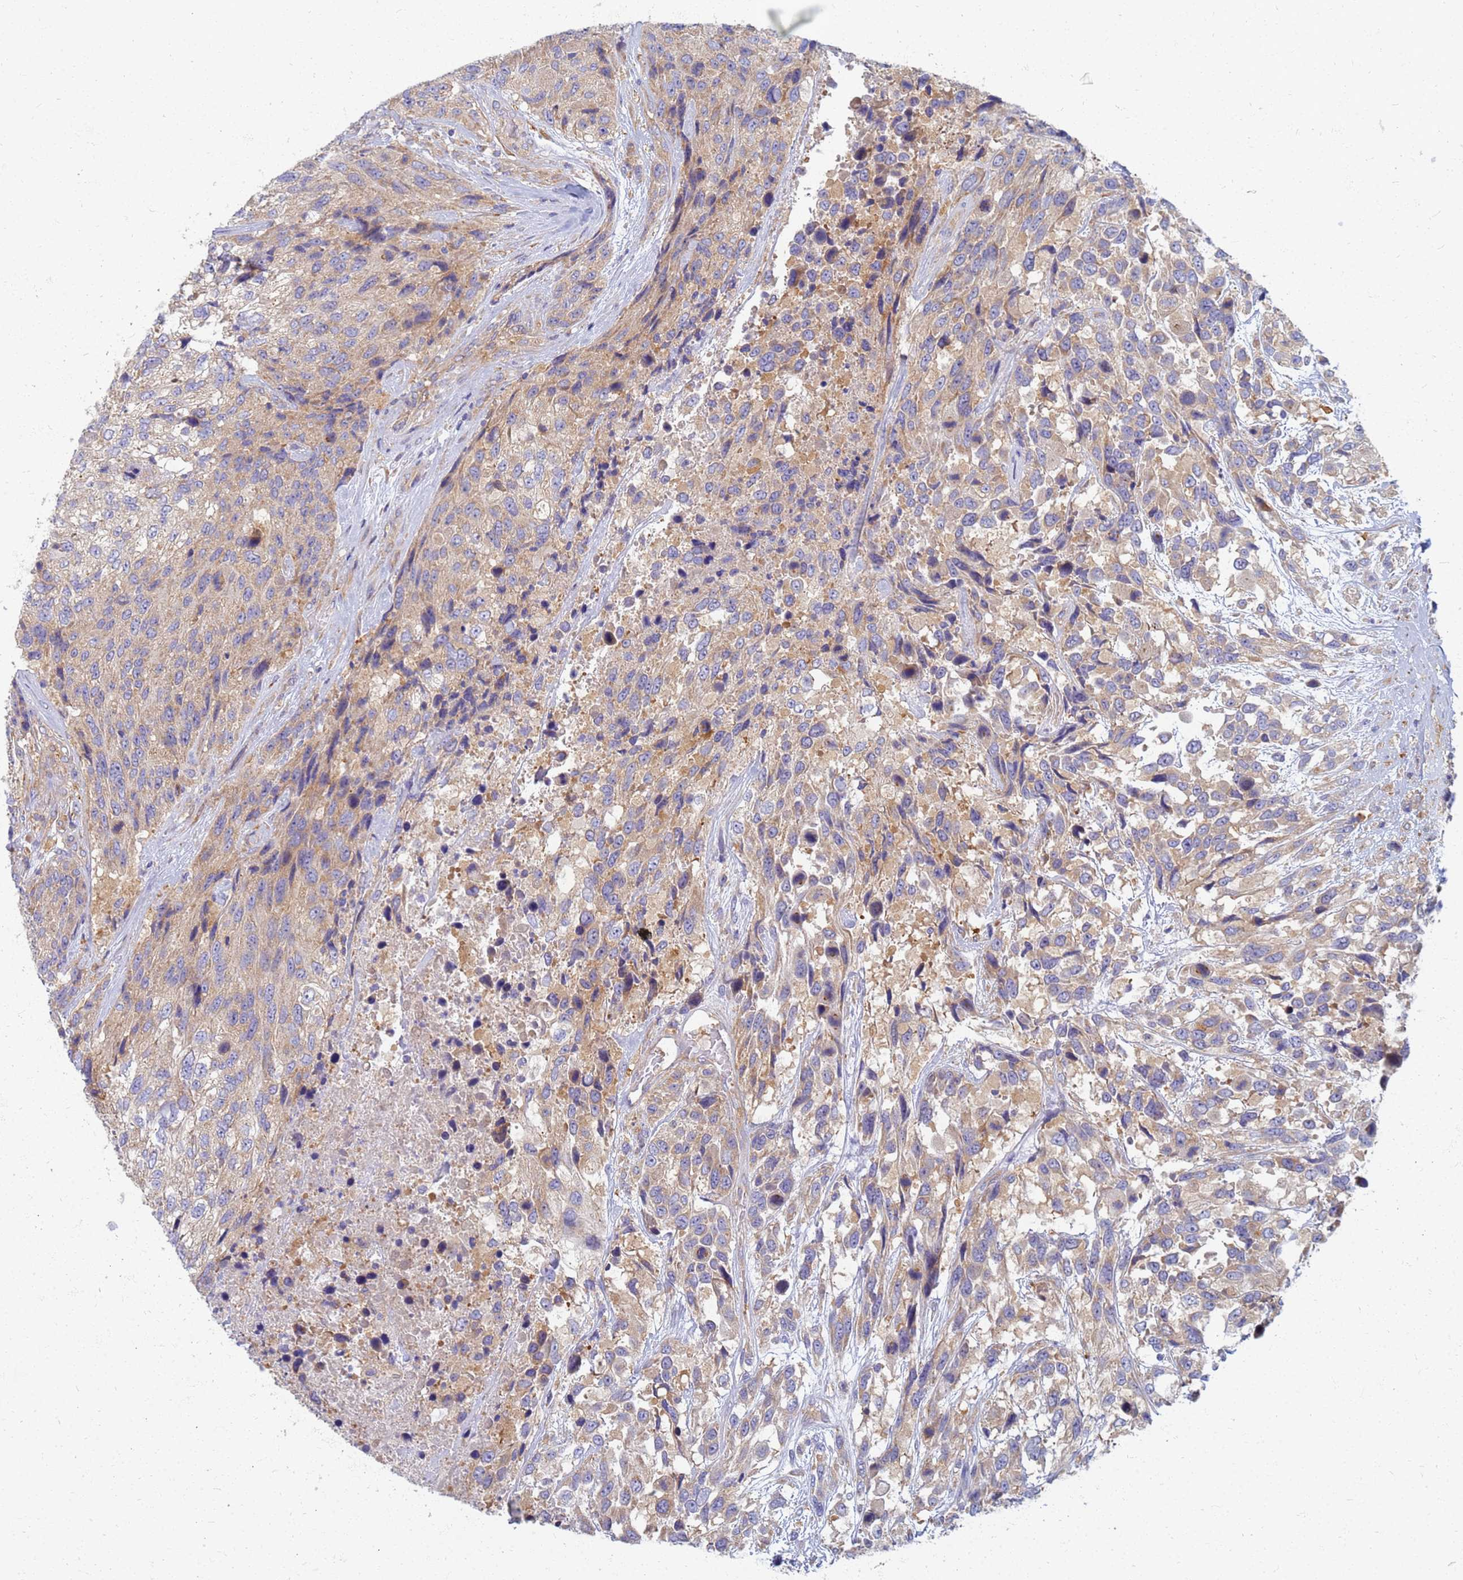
{"staining": {"intensity": "moderate", "quantity": "25%-75%", "location": "cytoplasmic/membranous"}, "tissue": "urothelial cancer", "cell_type": "Tumor cells", "image_type": "cancer", "snomed": [{"axis": "morphology", "description": "Urothelial carcinoma, High grade"}, {"axis": "topography", "description": "Urinary bladder"}], "caption": "A histopathology image of urothelial cancer stained for a protein demonstrates moderate cytoplasmic/membranous brown staining in tumor cells. (DAB IHC, brown staining for protein, blue staining for nuclei).", "gene": "EEA1", "patient": {"sex": "female", "age": 70}}